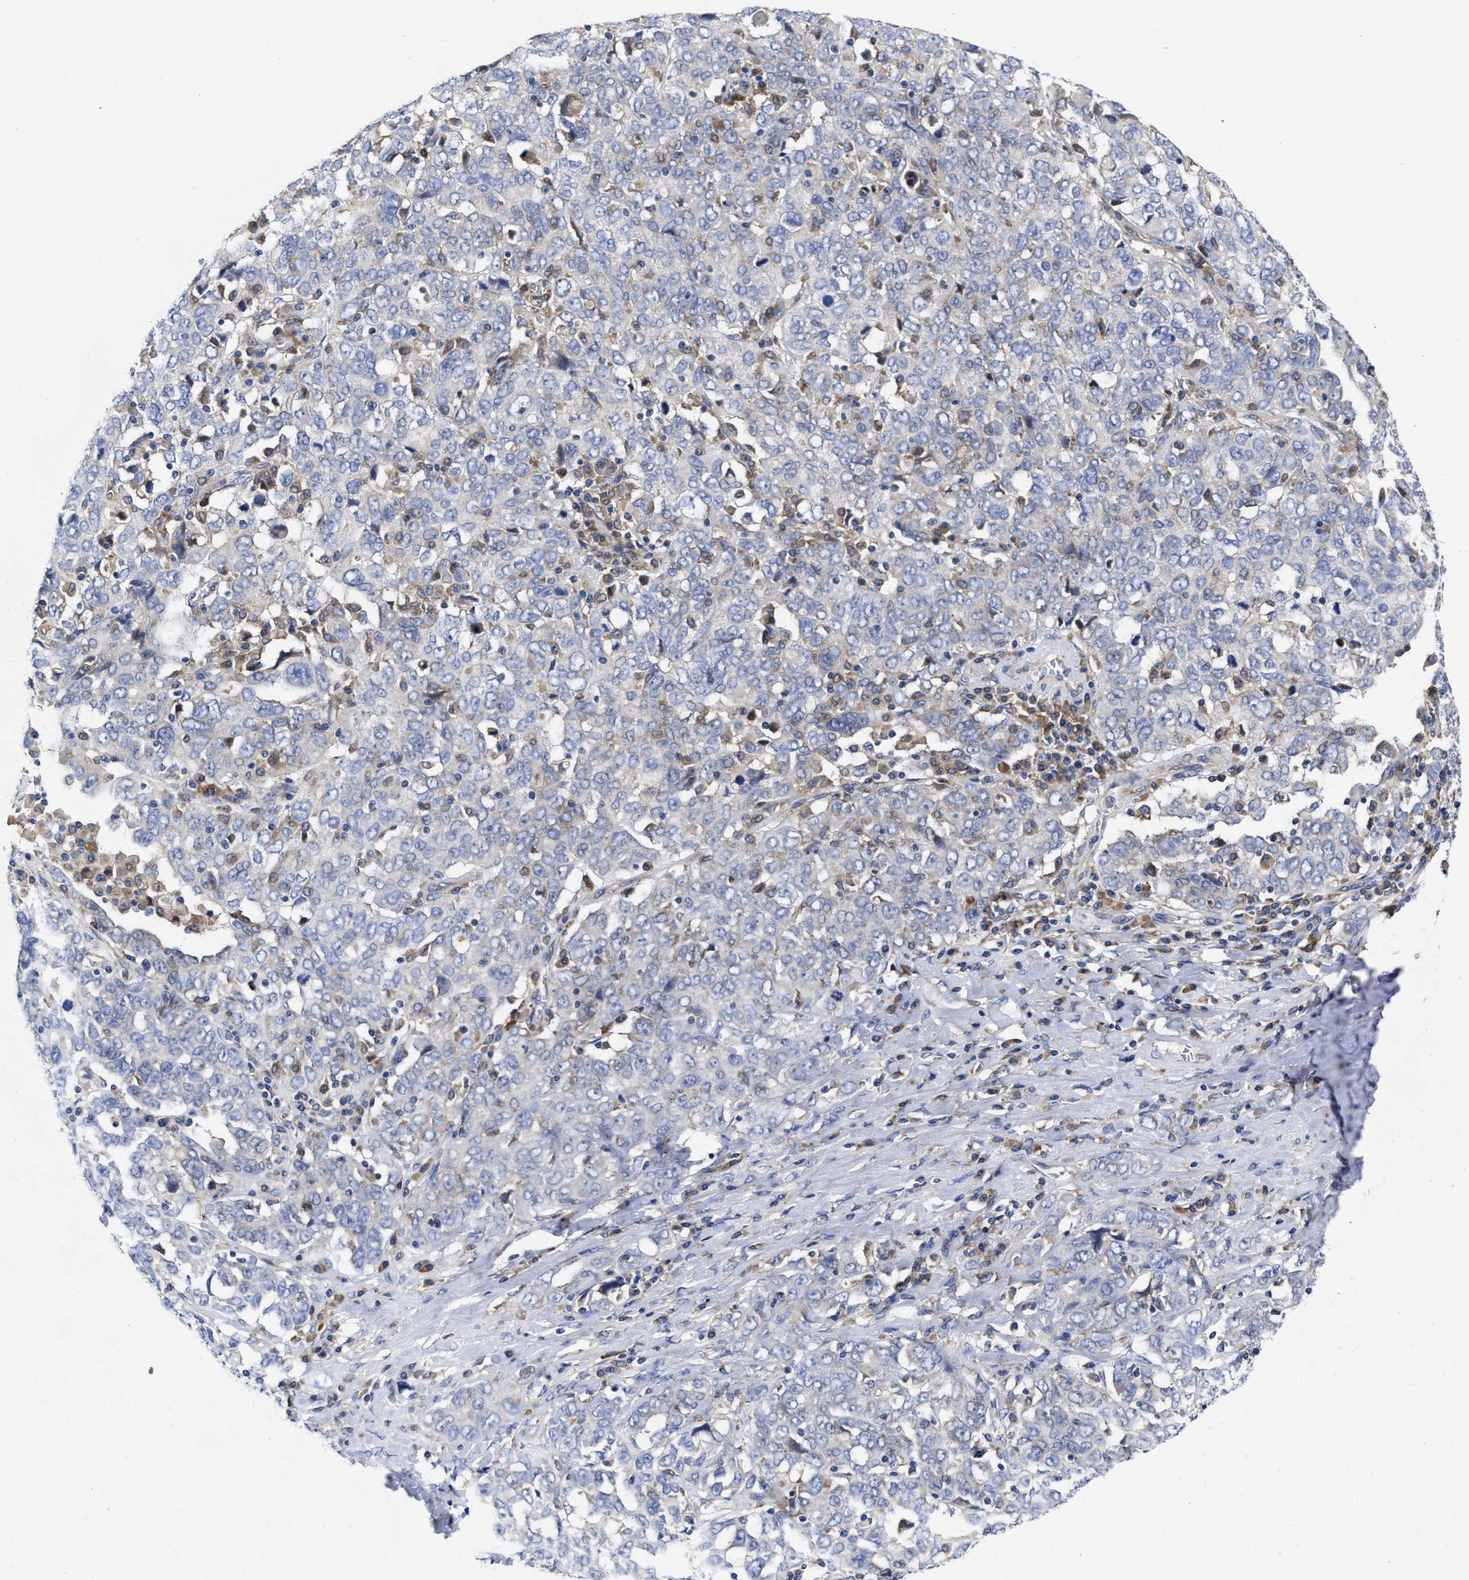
{"staining": {"intensity": "negative", "quantity": "none", "location": "none"}, "tissue": "ovarian cancer", "cell_type": "Tumor cells", "image_type": "cancer", "snomed": [{"axis": "morphology", "description": "Carcinoma, endometroid"}, {"axis": "topography", "description": "Ovary"}], "caption": "IHC histopathology image of neoplastic tissue: ovarian endometroid carcinoma stained with DAB (3,3'-diaminobenzidine) shows no significant protein positivity in tumor cells.", "gene": "TXNDC17", "patient": {"sex": "female", "age": 62}}